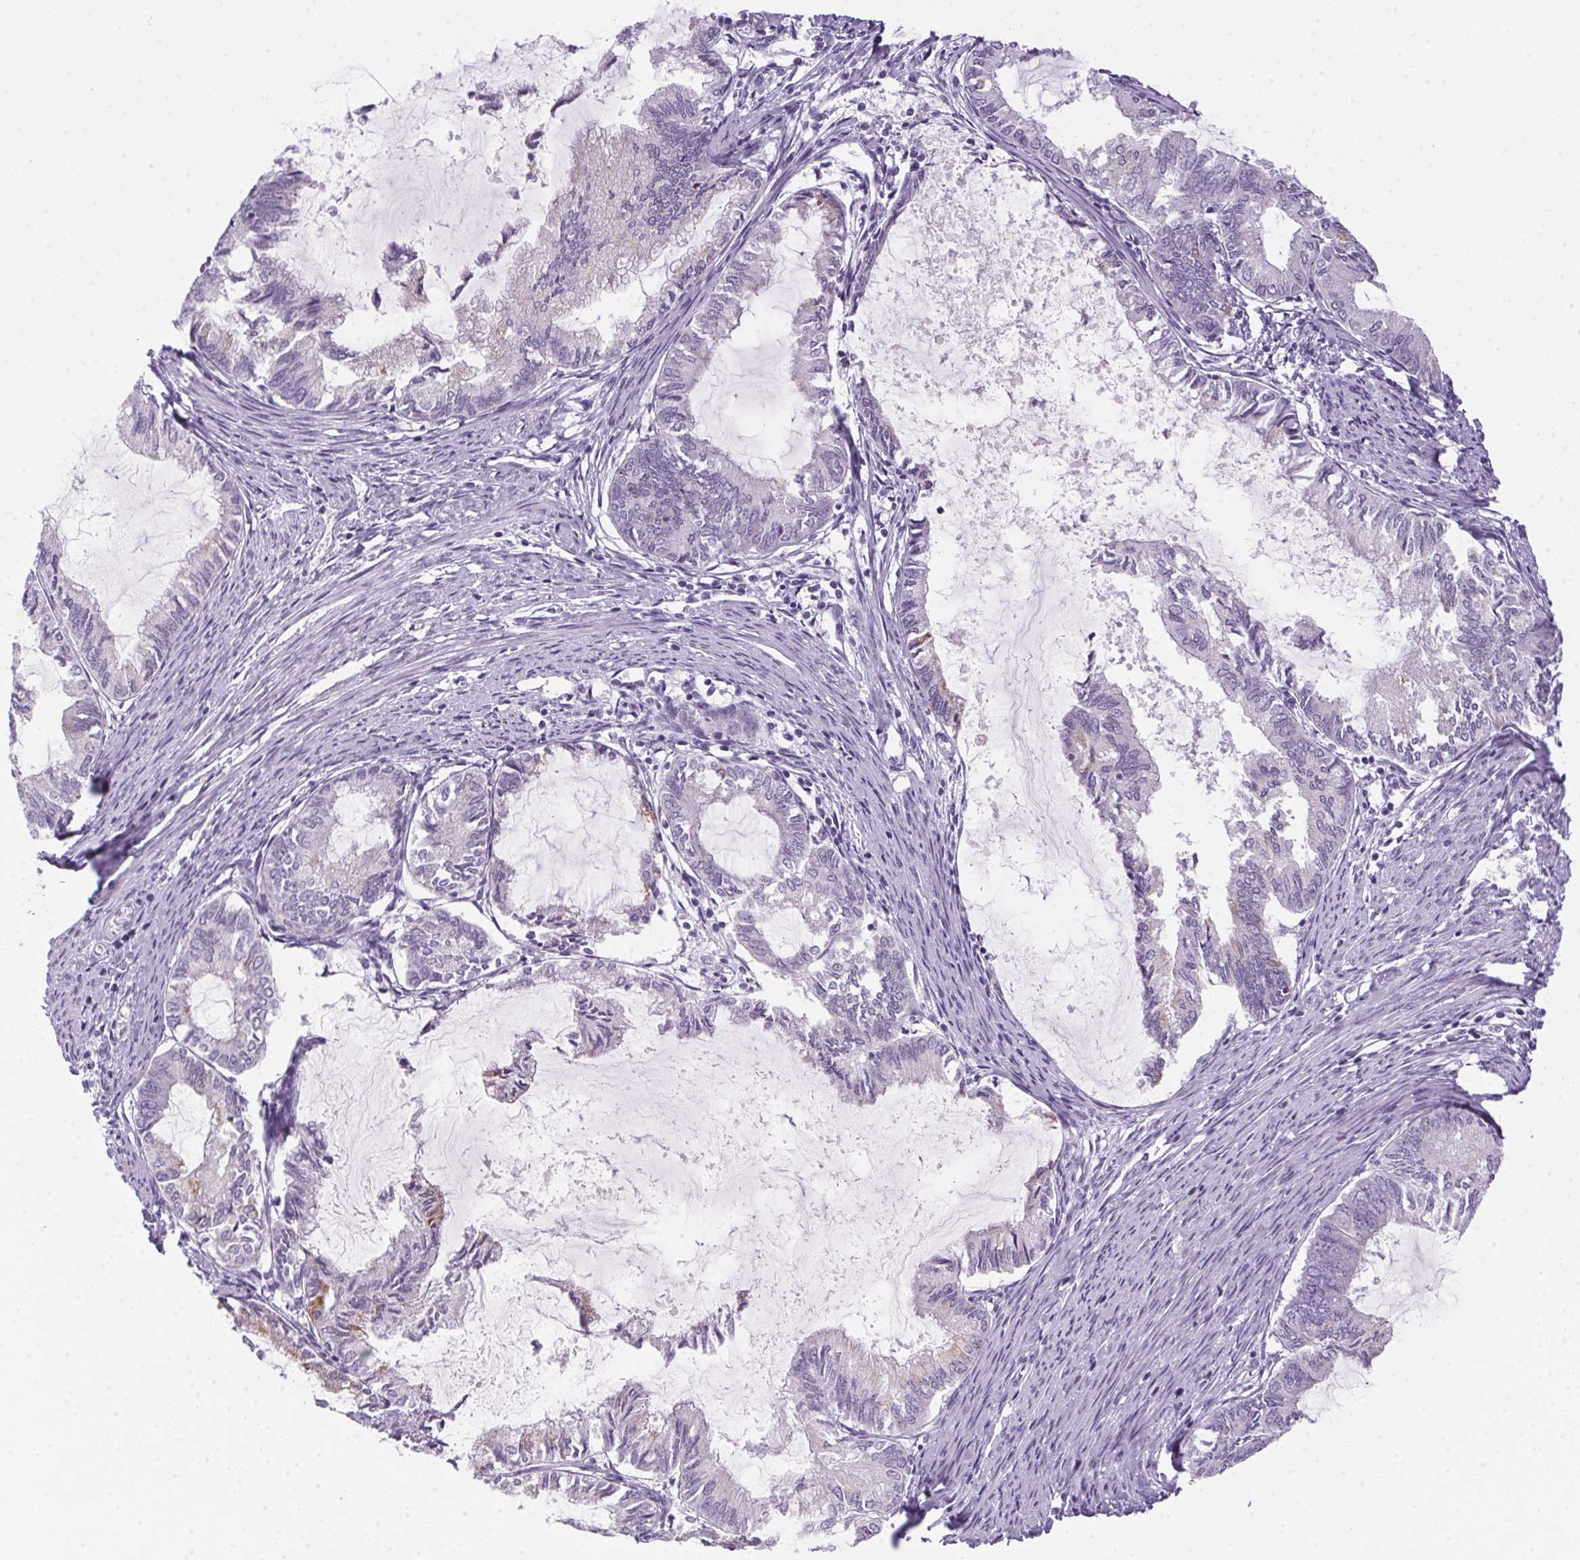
{"staining": {"intensity": "negative", "quantity": "none", "location": "none"}, "tissue": "endometrial cancer", "cell_type": "Tumor cells", "image_type": "cancer", "snomed": [{"axis": "morphology", "description": "Adenocarcinoma, NOS"}, {"axis": "topography", "description": "Endometrium"}], "caption": "DAB immunohistochemical staining of human endometrial cancer displays no significant expression in tumor cells. (Stains: DAB immunohistochemistry (IHC) with hematoxylin counter stain, Microscopy: brightfield microscopy at high magnification).", "gene": "POPDC2", "patient": {"sex": "female", "age": 86}}